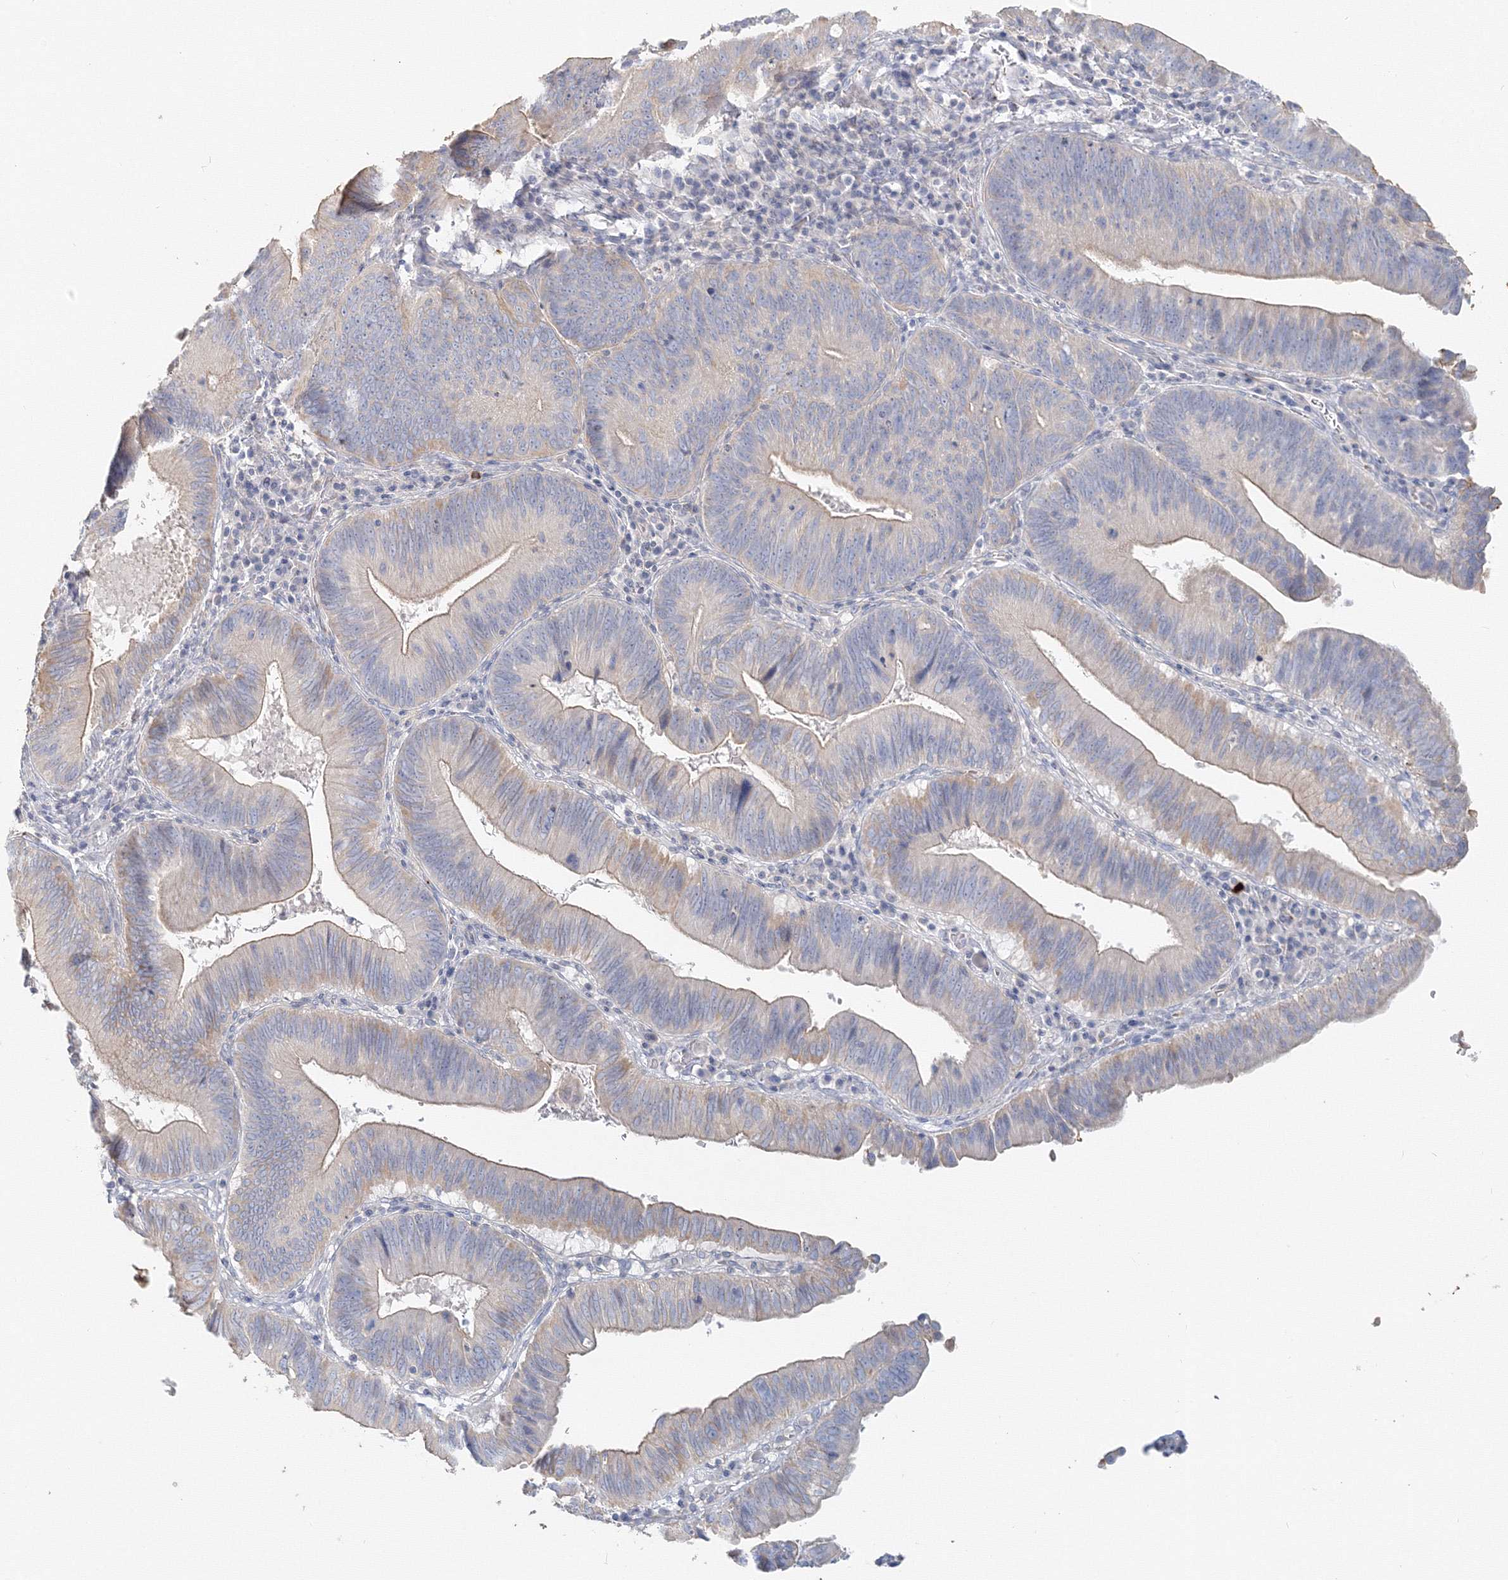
{"staining": {"intensity": "weak", "quantity": "25%-75%", "location": "cytoplasmic/membranous"}, "tissue": "pancreatic cancer", "cell_type": "Tumor cells", "image_type": "cancer", "snomed": [{"axis": "morphology", "description": "Adenocarcinoma, NOS"}, {"axis": "topography", "description": "Pancreas"}], "caption": "Weak cytoplasmic/membranous protein positivity is identified in approximately 25%-75% of tumor cells in pancreatic cancer.", "gene": "MMRN1", "patient": {"sex": "male", "age": 63}}